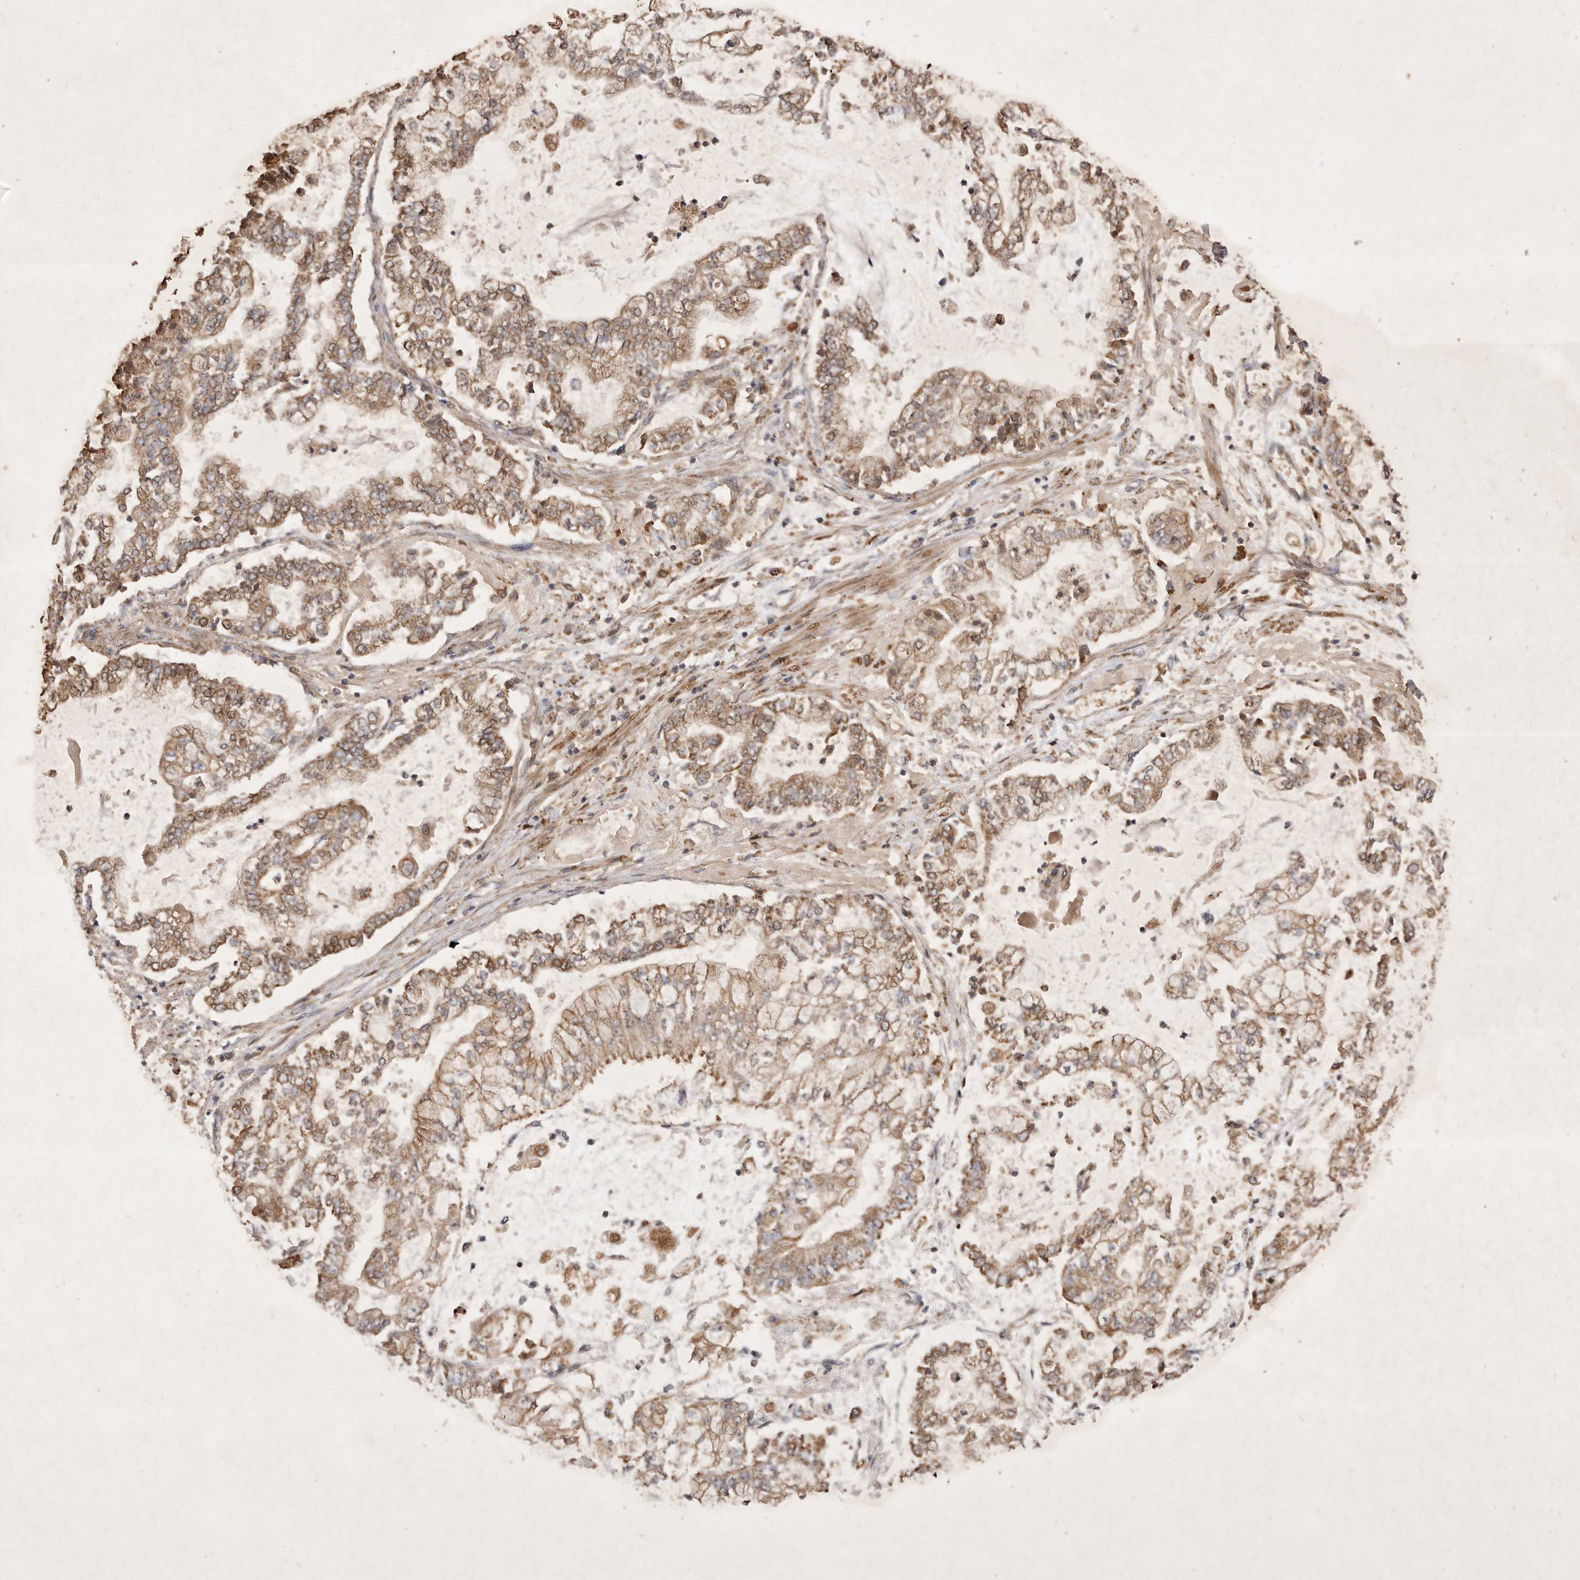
{"staining": {"intensity": "moderate", "quantity": ">75%", "location": "cytoplasmic/membranous"}, "tissue": "stomach cancer", "cell_type": "Tumor cells", "image_type": "cancer", "snomed": [{"axis": "morphology", "description": "Adenocarcinoma, NOS"}, {"axis": "topography", "description": "Stomach"}], "caption": "Immunohistochemical staining of stomach adenocarcinoma exhibits medium levels of moderate cytoplasmic/membranous protein staining in about >75% of tumor cells. The protein is shown in brown color, while the nuclei are stained blue.", "gene": "MRPL41", "patient": {"sex": "male", "age": 76}}